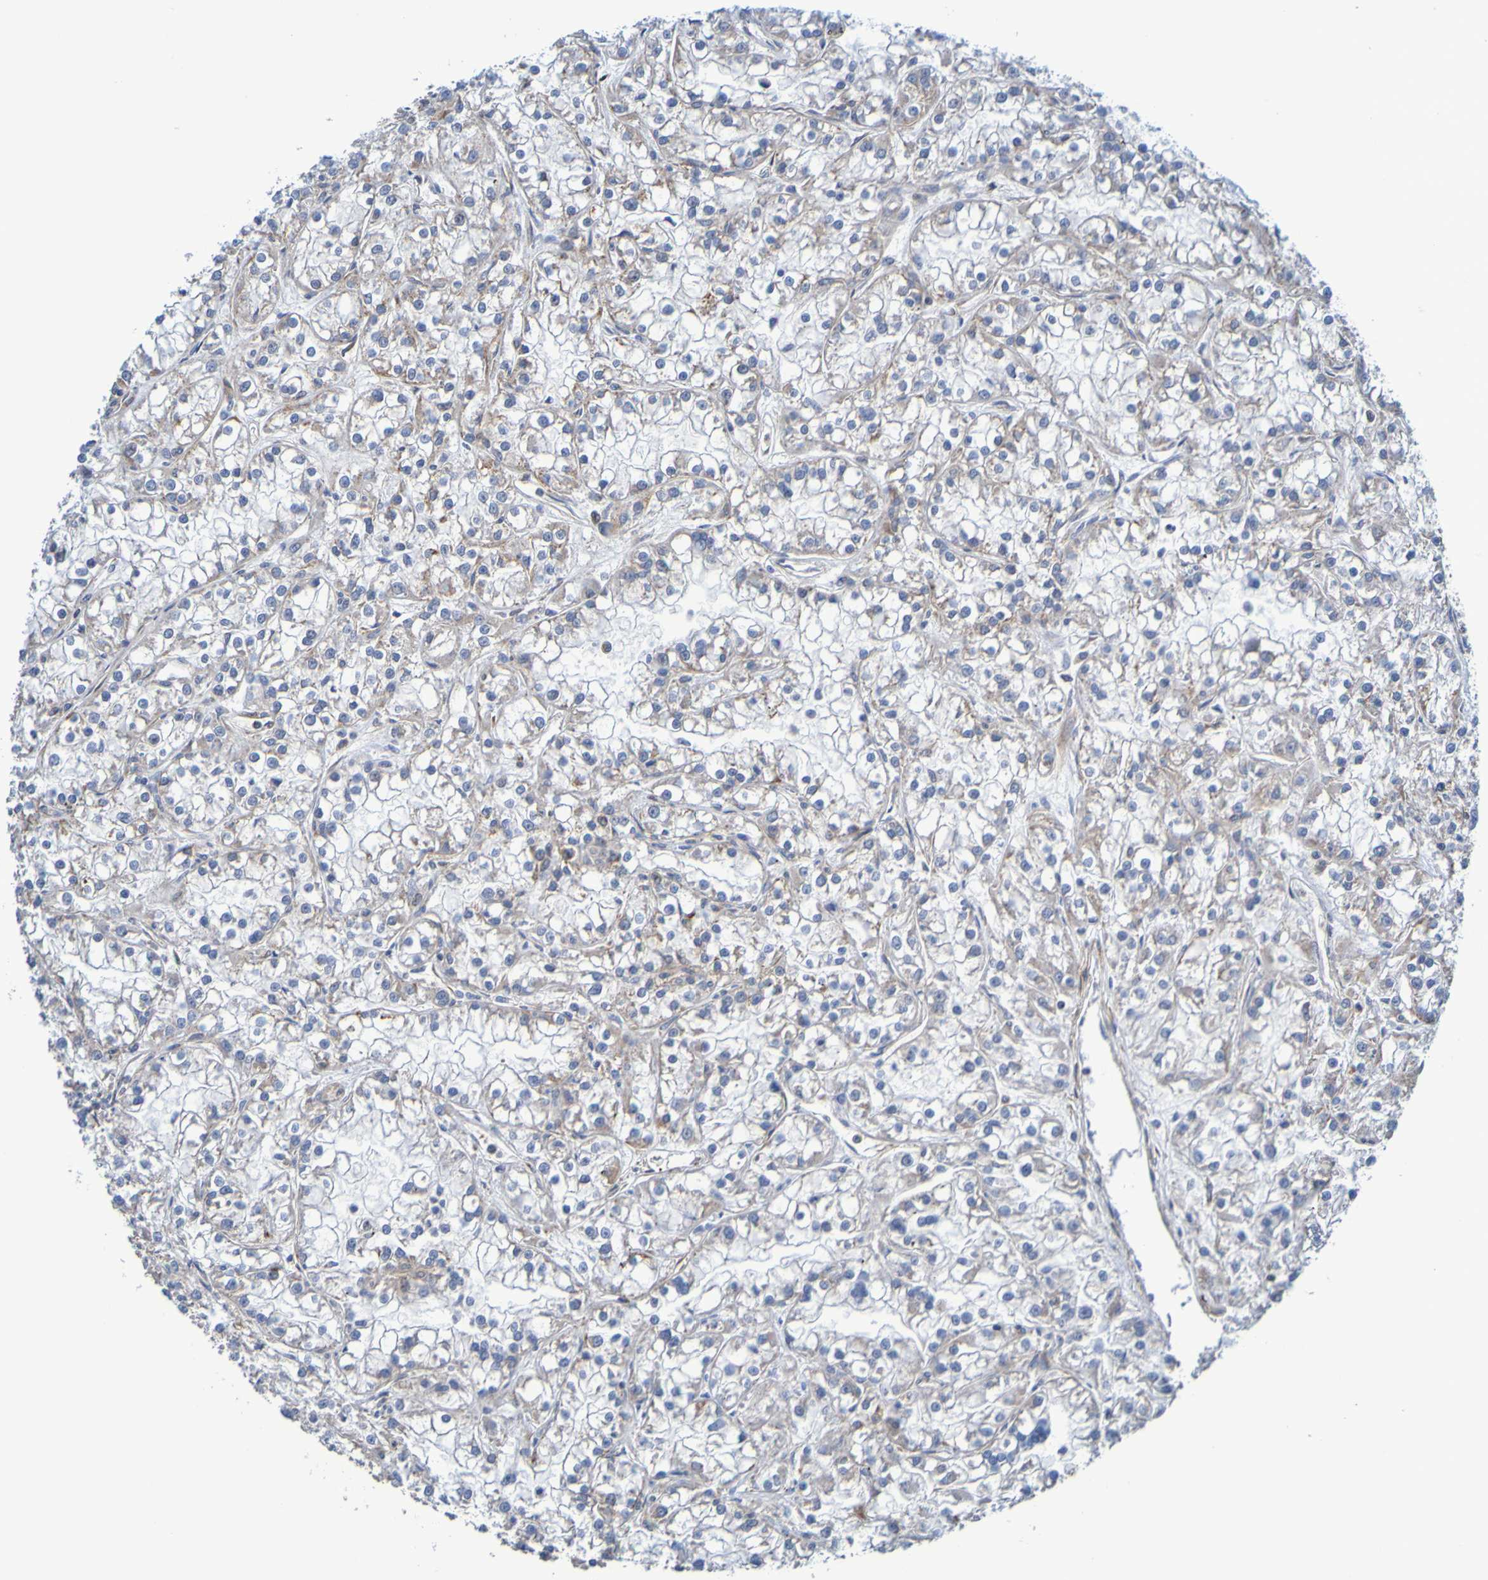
{"staining": {"intensity": "weak", "quantity": ">75%", "location": "cytoplasmic/membranous"}, "tissue": "renal cancer", "cell_type": "Tumor cells", "image_type": "cancer", "snomed": [{"axis": "morphology", "description": "Adenocarcinoma, NOS"}, {"axis": "topography", "description": "Kidney"}], "caption": "The photomicrograph displays staining of adenocarcinoma (renal), revealing weak cytoplasmic/membranous protein positivity (brown color) within tumor cells.", "gene": "CCDC51", "patient": {"sex": "female", "age": 52}}